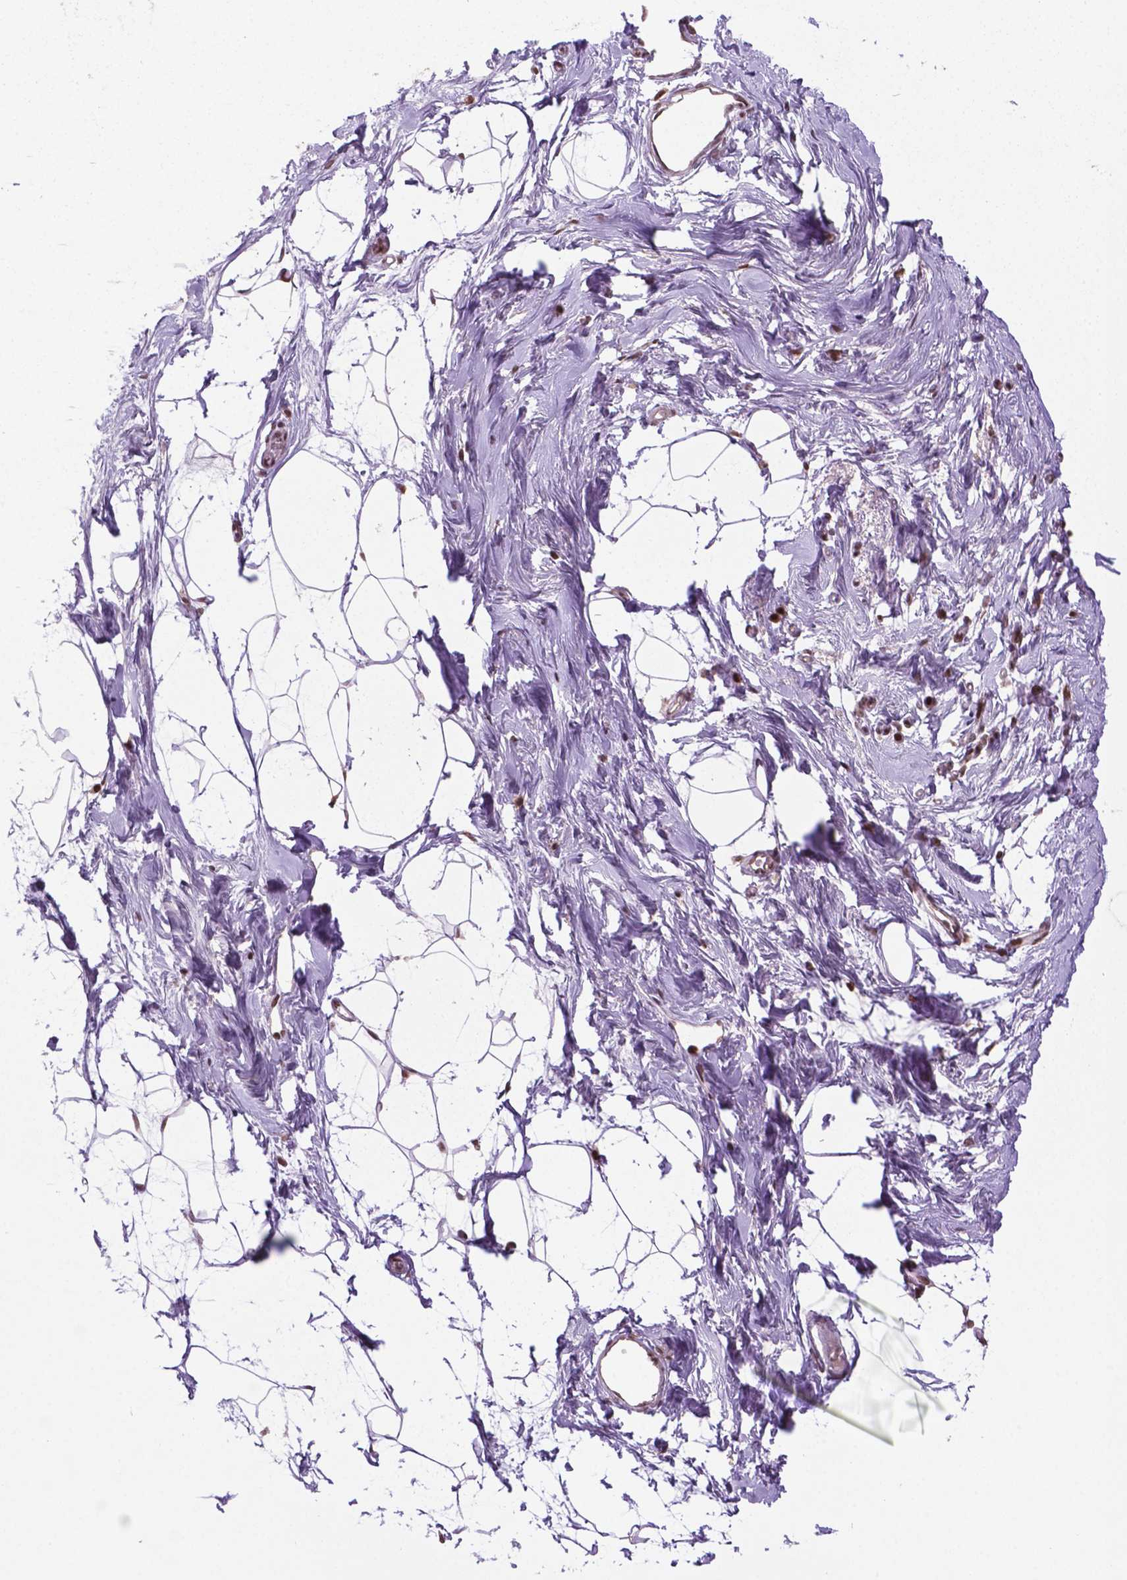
{"staining": {"intensity": "moderate", "quantity": "25%-75%", "location": "nuclear"}, "tissue": "breast", "cell_type": "Adipocytes", "image_type": "normal", "snomed": [{"axis": "morphology", "description": "Normal tissue, NOS"}, {"axis": "topography", "description": "Breast"}], "caption": "The micrograph exhibits immunohistochemical staining of unremarkable breast. There is moderate nuclear expression is seen in approximately 25%-75% of adipocytes. (IHC, brightfield microscopy, high magnification).", "gene": "SIRT6", "patient": {"sex": "female", "age": 45}}